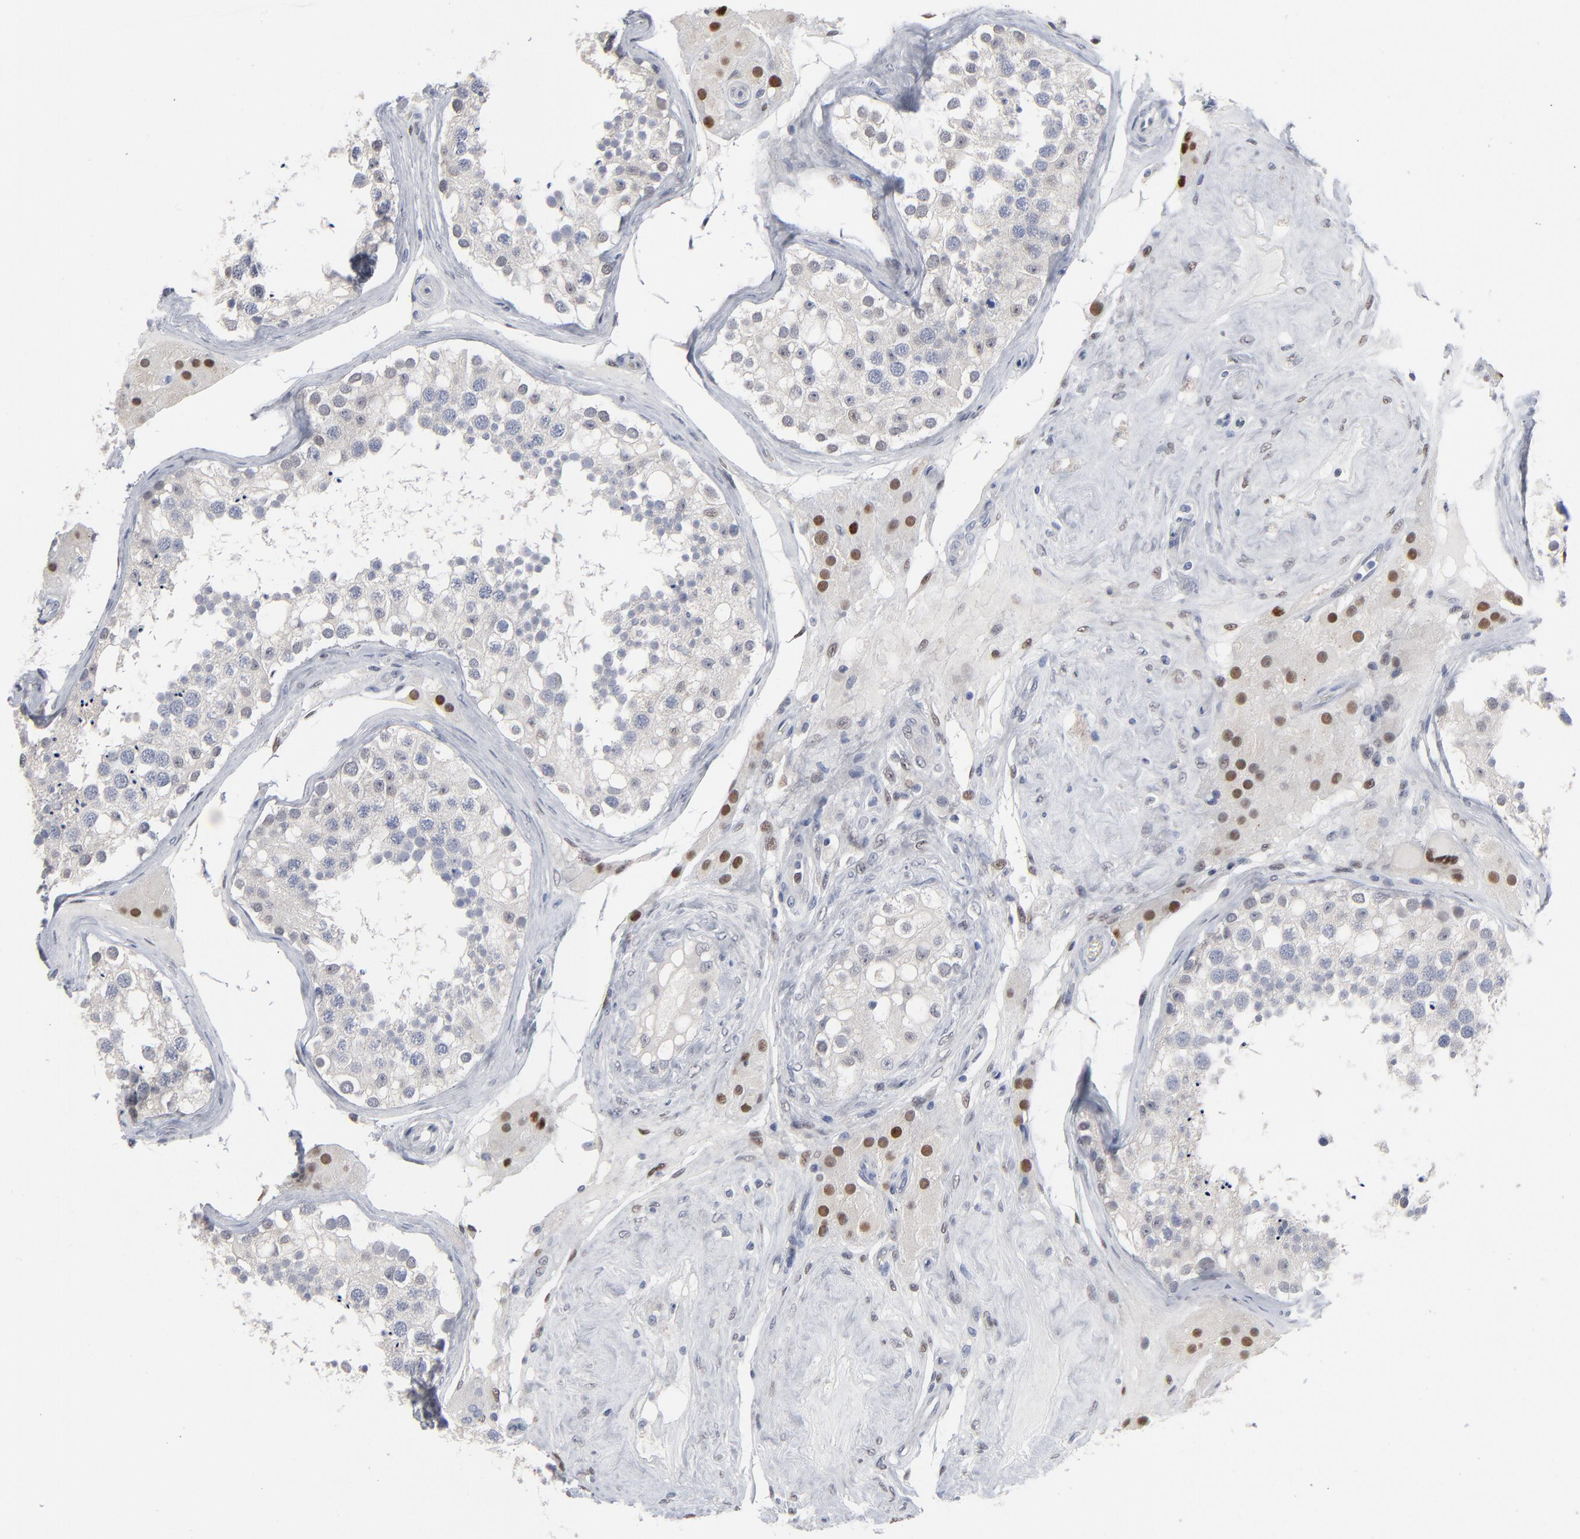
{"staining": {"intensity": "negative", "quantity": "none", "location": "none"}, "tissue": "testis", "cell_type": "Cells in seminiferous ducts", "image_type": "normal", "snomed": [{"axis": "morphology", "description": "Normal tissue, NOS"}, {"axis": "topography", "description": "Testis"}], "caption": "DAB (3,3'-diaminobenzidine) immunohistochemical staining of unremarkable testis displays no significant positivity in cells in seminiferous ducts.", "gene": "FOXN2", "patient": {"sex": "male", "age": 68}}